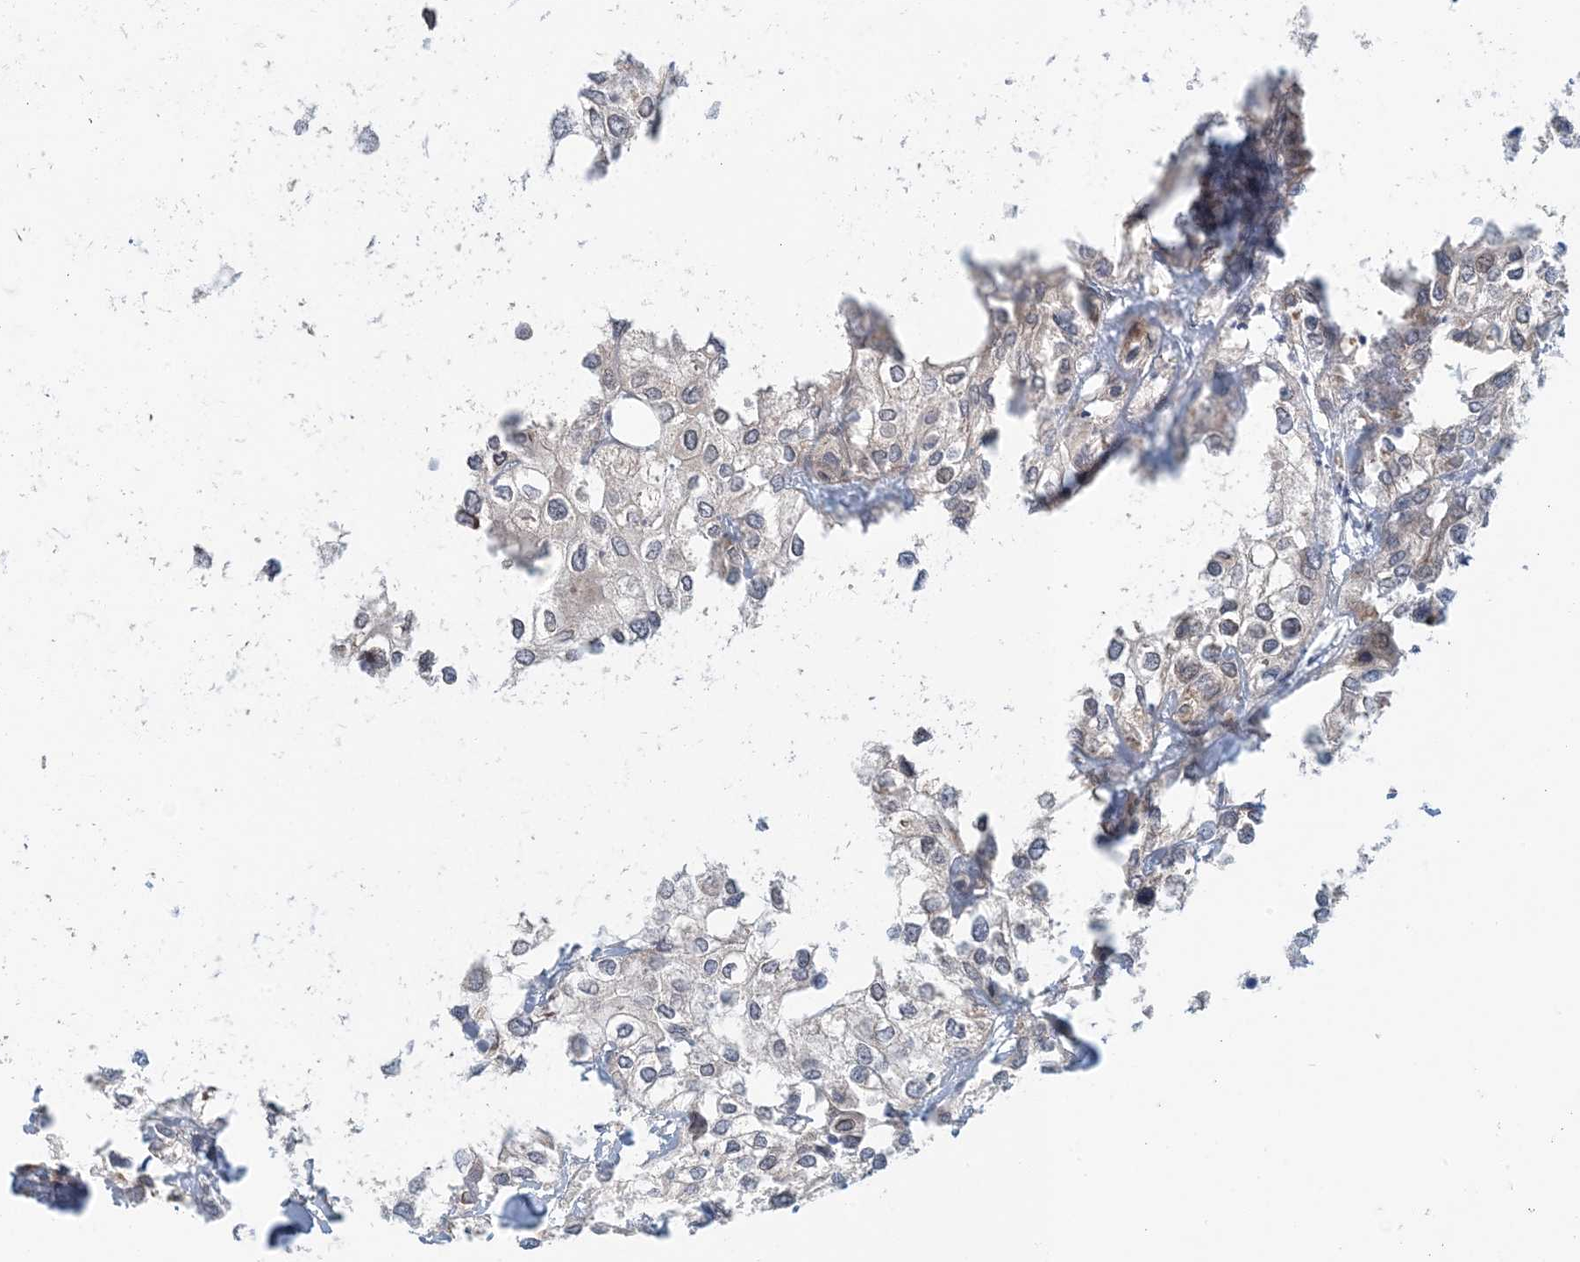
{"staining": {"intensity": "negative", "quantity": "none", "location": "none"}, "tissue": "urothelial cancer", "cell_type": "Tumor cells", "image_type": "cancer", "snomed": [{"axis": "morphology", "description": "Urothelial carcinoma, High grade"}, {"axis": "topography", "description": "Urinary bladder"}], "caption": "The histopathology image shows no significant staining in tumor cells of urothelial carcinoma (high-grade).", "gene": "ATP13A2", "patient": {"sex": "male", "age": 64}}